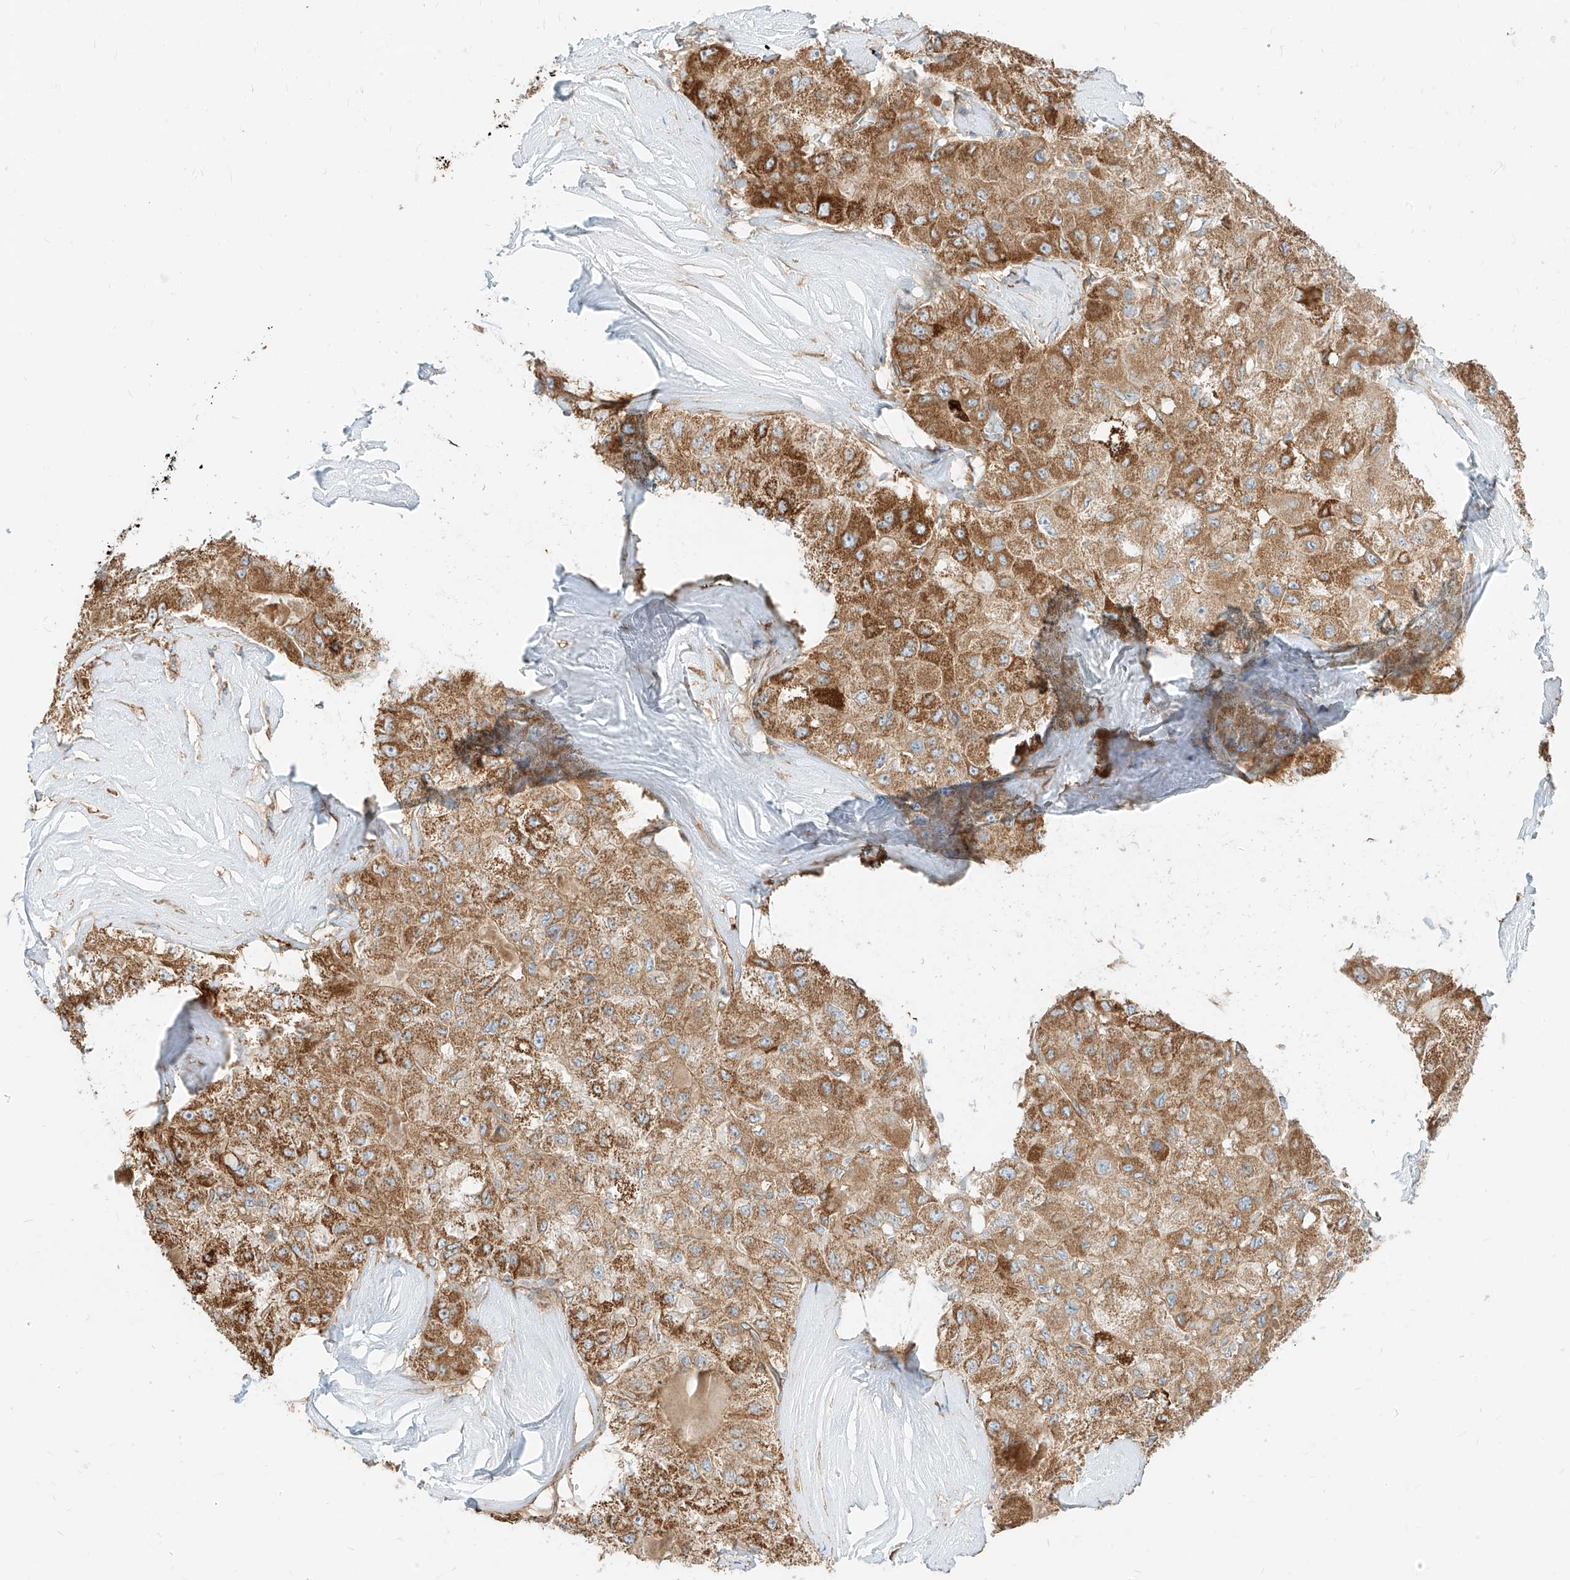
{"staining": {"intensity": "moderate", "quantity": ">75%", "location": "cytoplasmic/membranous"}, "tissue": "liver cancer", "cell_type": "Tumor cells", "image_type": "cancer", "snomed": [{"axis": "morphology", "description": "Carcinoma, Hepatocellular, NOS"}, {"axis": "topography", "description": "Liver"}], "caption": "Immunohistochemistry staining of liver cancer, which exhibits medium levels of moderate cytoplasmic/membranous staining in approximately >75% of tumor cells indicating moderate cytoplasmic/membranous protein staining. The staining was performed using DAB (3,3'-diaminobenzidine) (brown) for protein detection and nuclei were counterstained in hematoxylin (blue).", "gene": "PLCL1", "patient": {"sex": "male", "age": 80}}